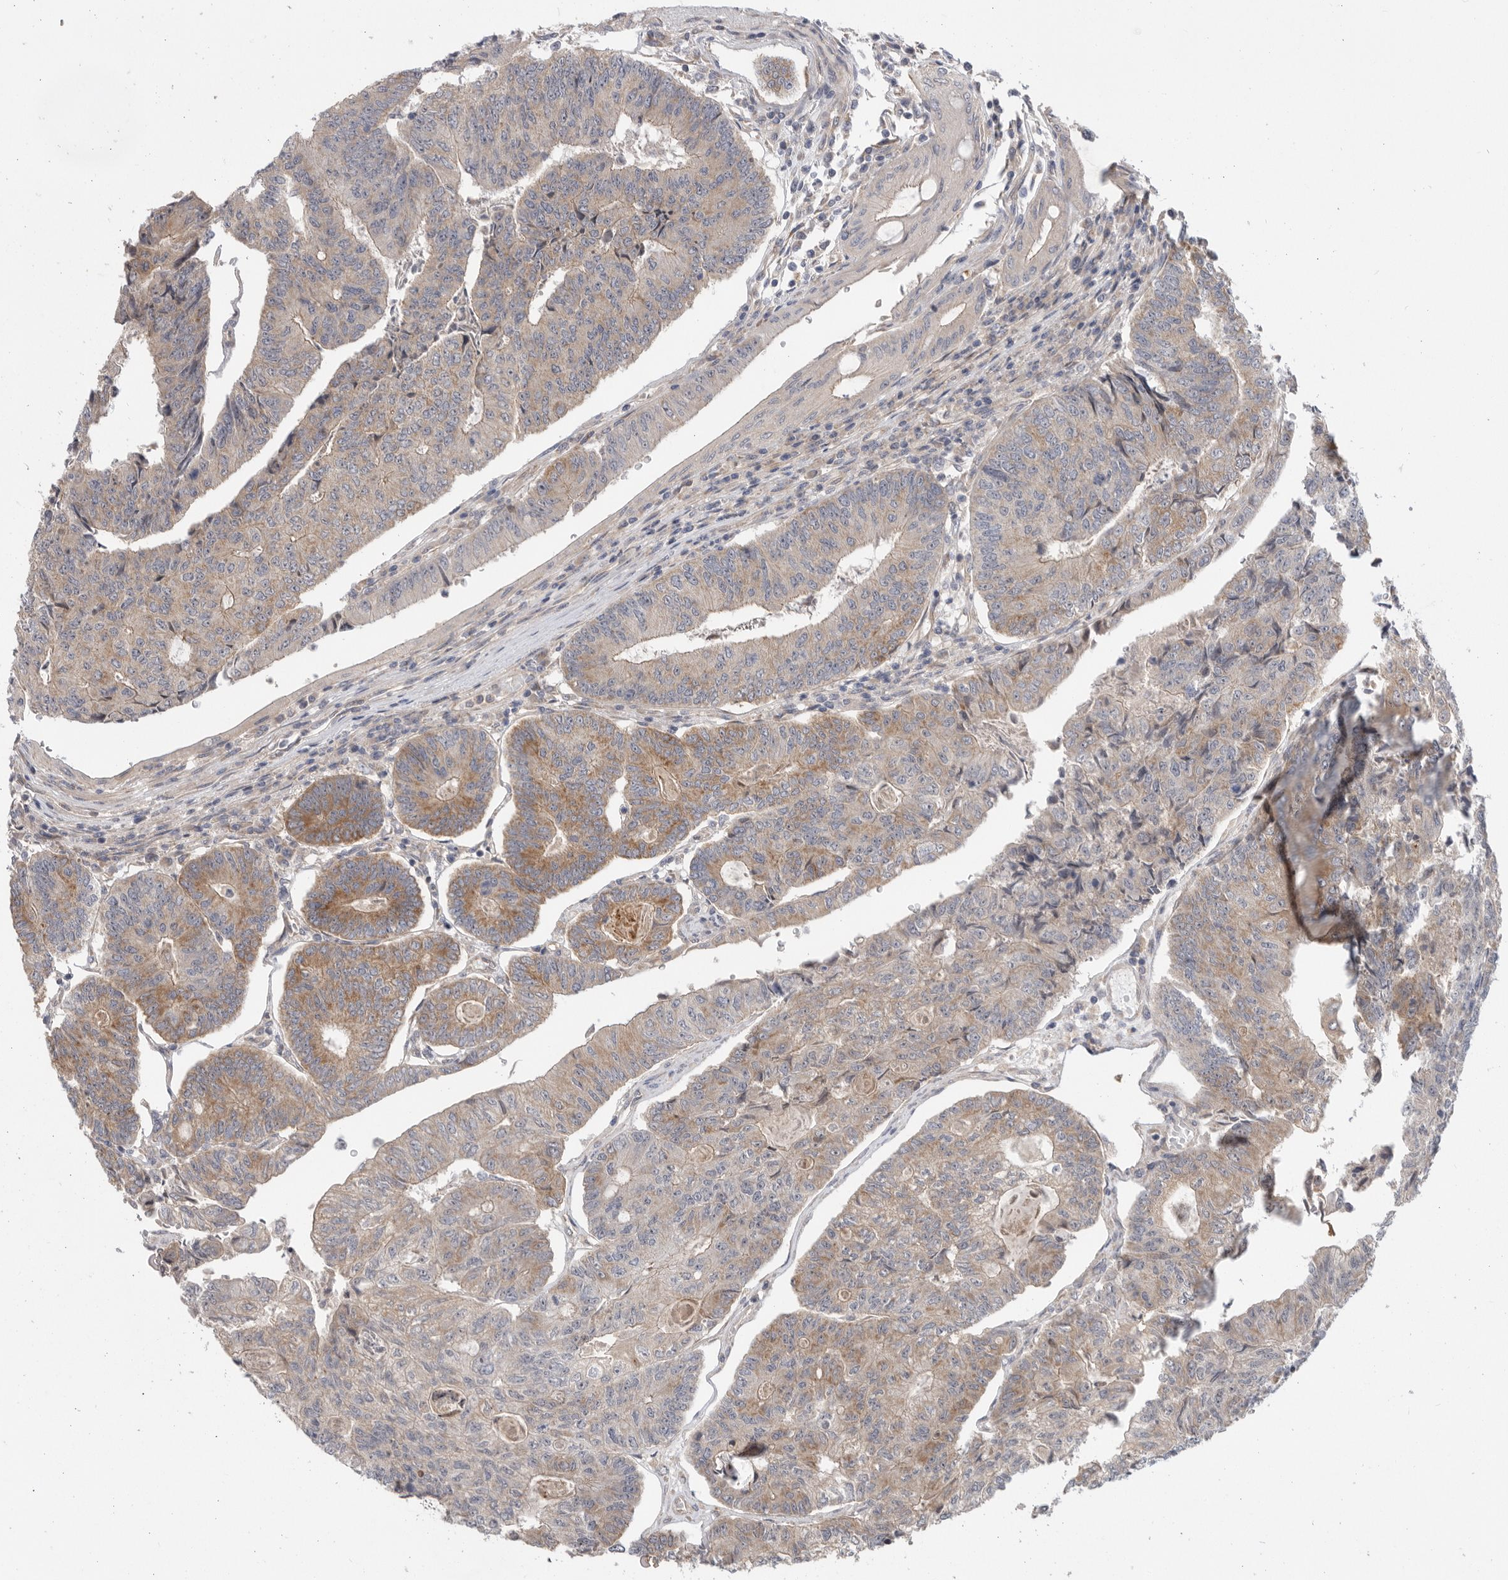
{"staining": {"intensity": "moderate", "quantity": "<25%", "location": "cytoplasmic/membranous"}, "tissue": "colorectal cancer", "cell_type": "Tumor cells", "image_type": "cancer", "snomed": [{"axis": "morphology", "description": "Adenocarcinoma, NOS"}, {"axis": "topography", "description": "Colon"}], "caption": "IHC histopathology image of neoplastic tissue: colorectal cancer (adenocarcinoma) stained using immunohistochemistry demonstrates low levels of moderate protein expression localized specifically in the cytoplasmic/membranous of tumor cells, appearing as a cytoplasmic/membranous brown color.", "gene": "MTFR1L", "patient": {"sex": "female", "age": 67}}